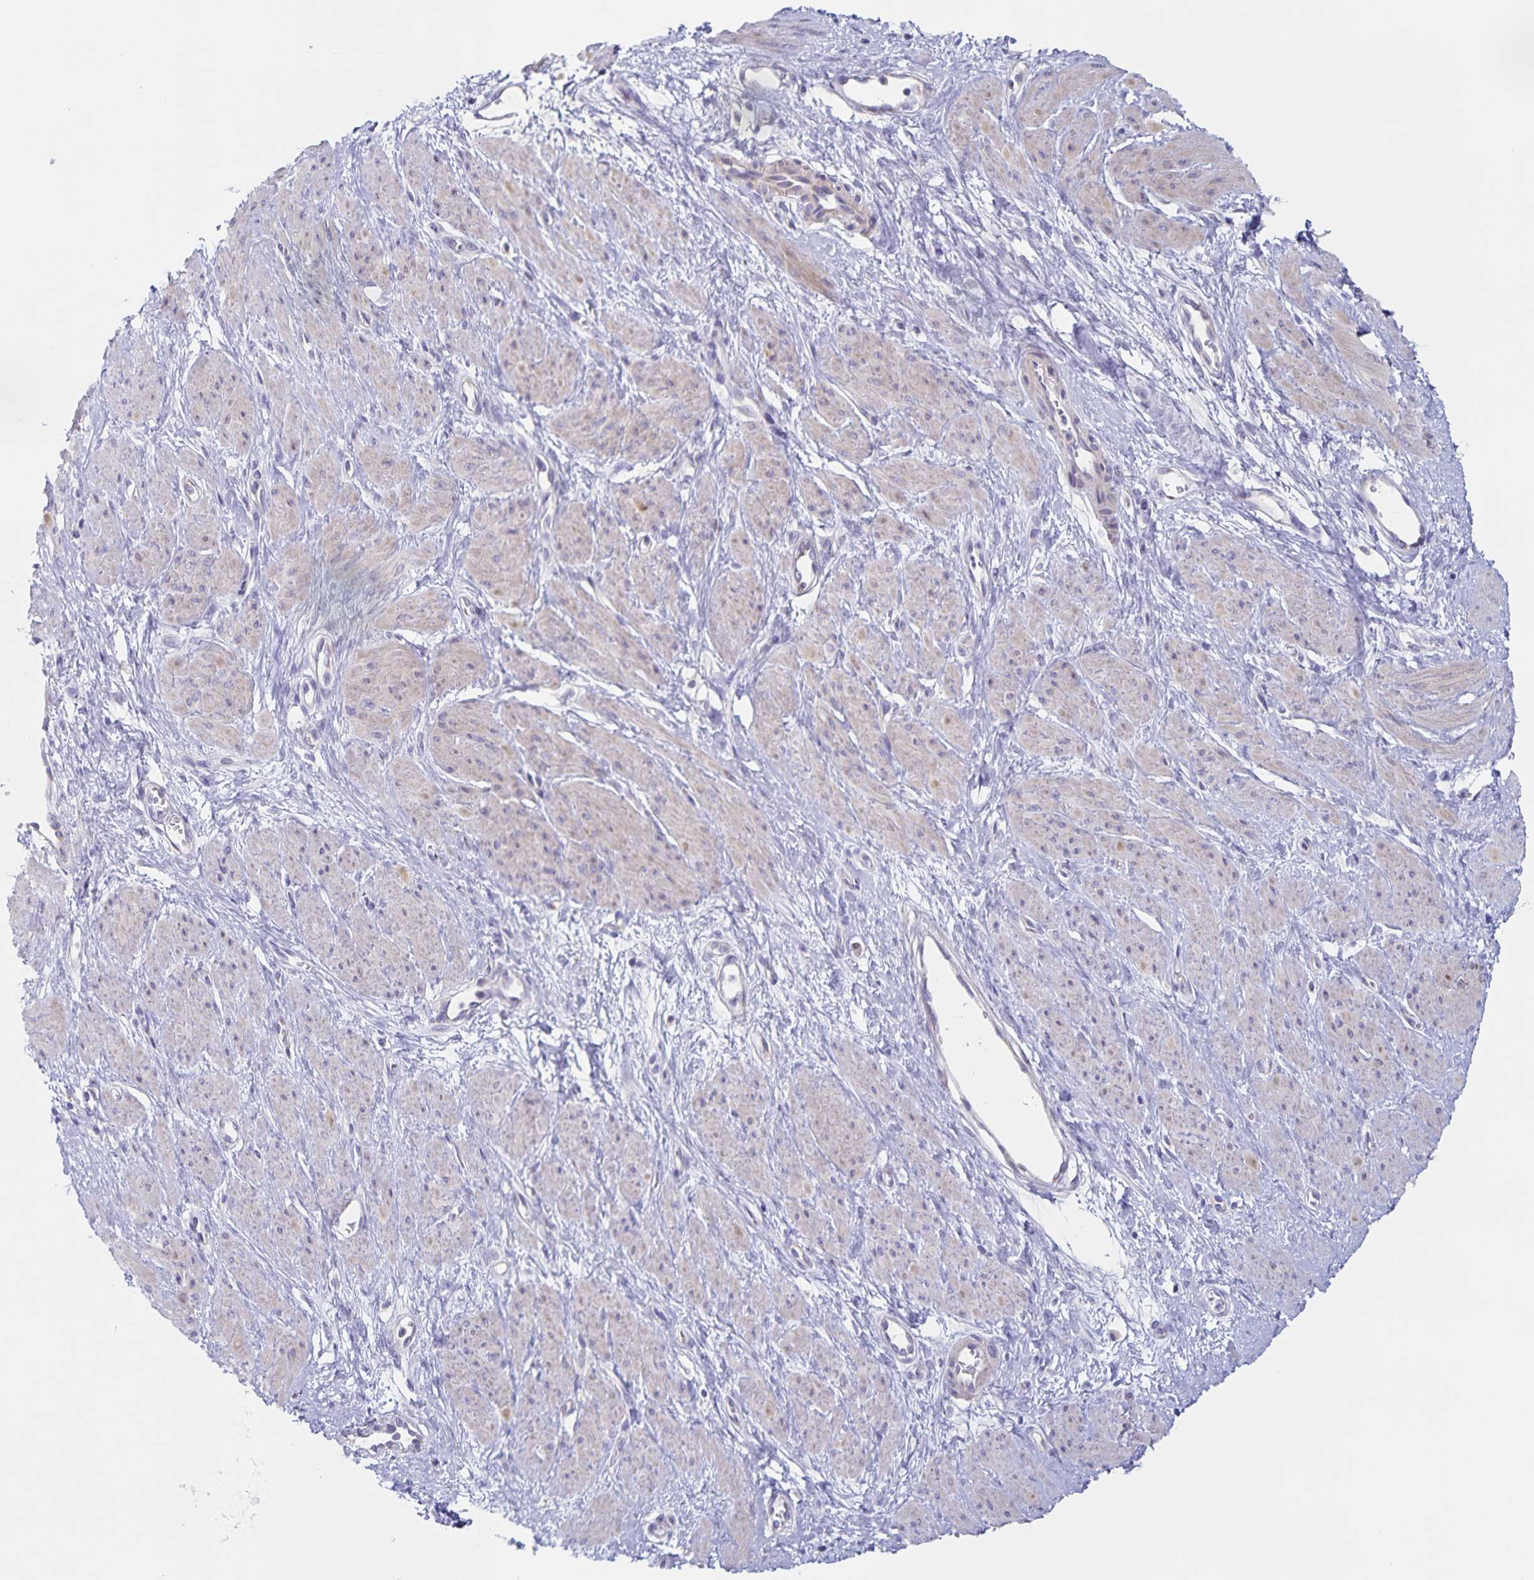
{"staining": {"intensity": "weak", "quantity": "25%-75%", "location": "cytoplasmic/membranous"}, "tissue": "smooth muscle", "cell_type": "Smooth muscle cells", "image_type": "normal", "snomed": [{"axis": "morphology", "description": "Normal tissue, NOS"}, {"axis": "topography", "description": "Smooth muscle"}, {"axis": "topography", "description": "Uterus"}], "caption": "Weak cytoplasmic/membranous staining is identified in about 25%-75% of smooth muscle cells in unremarkable smooth muscle. Using DAB (brown) and hematoxylin (blue) stains, captured at high magnification using brightfield microscopy.", "gene": "CENPH", "patient": {"sex": "female", "age": 39}}